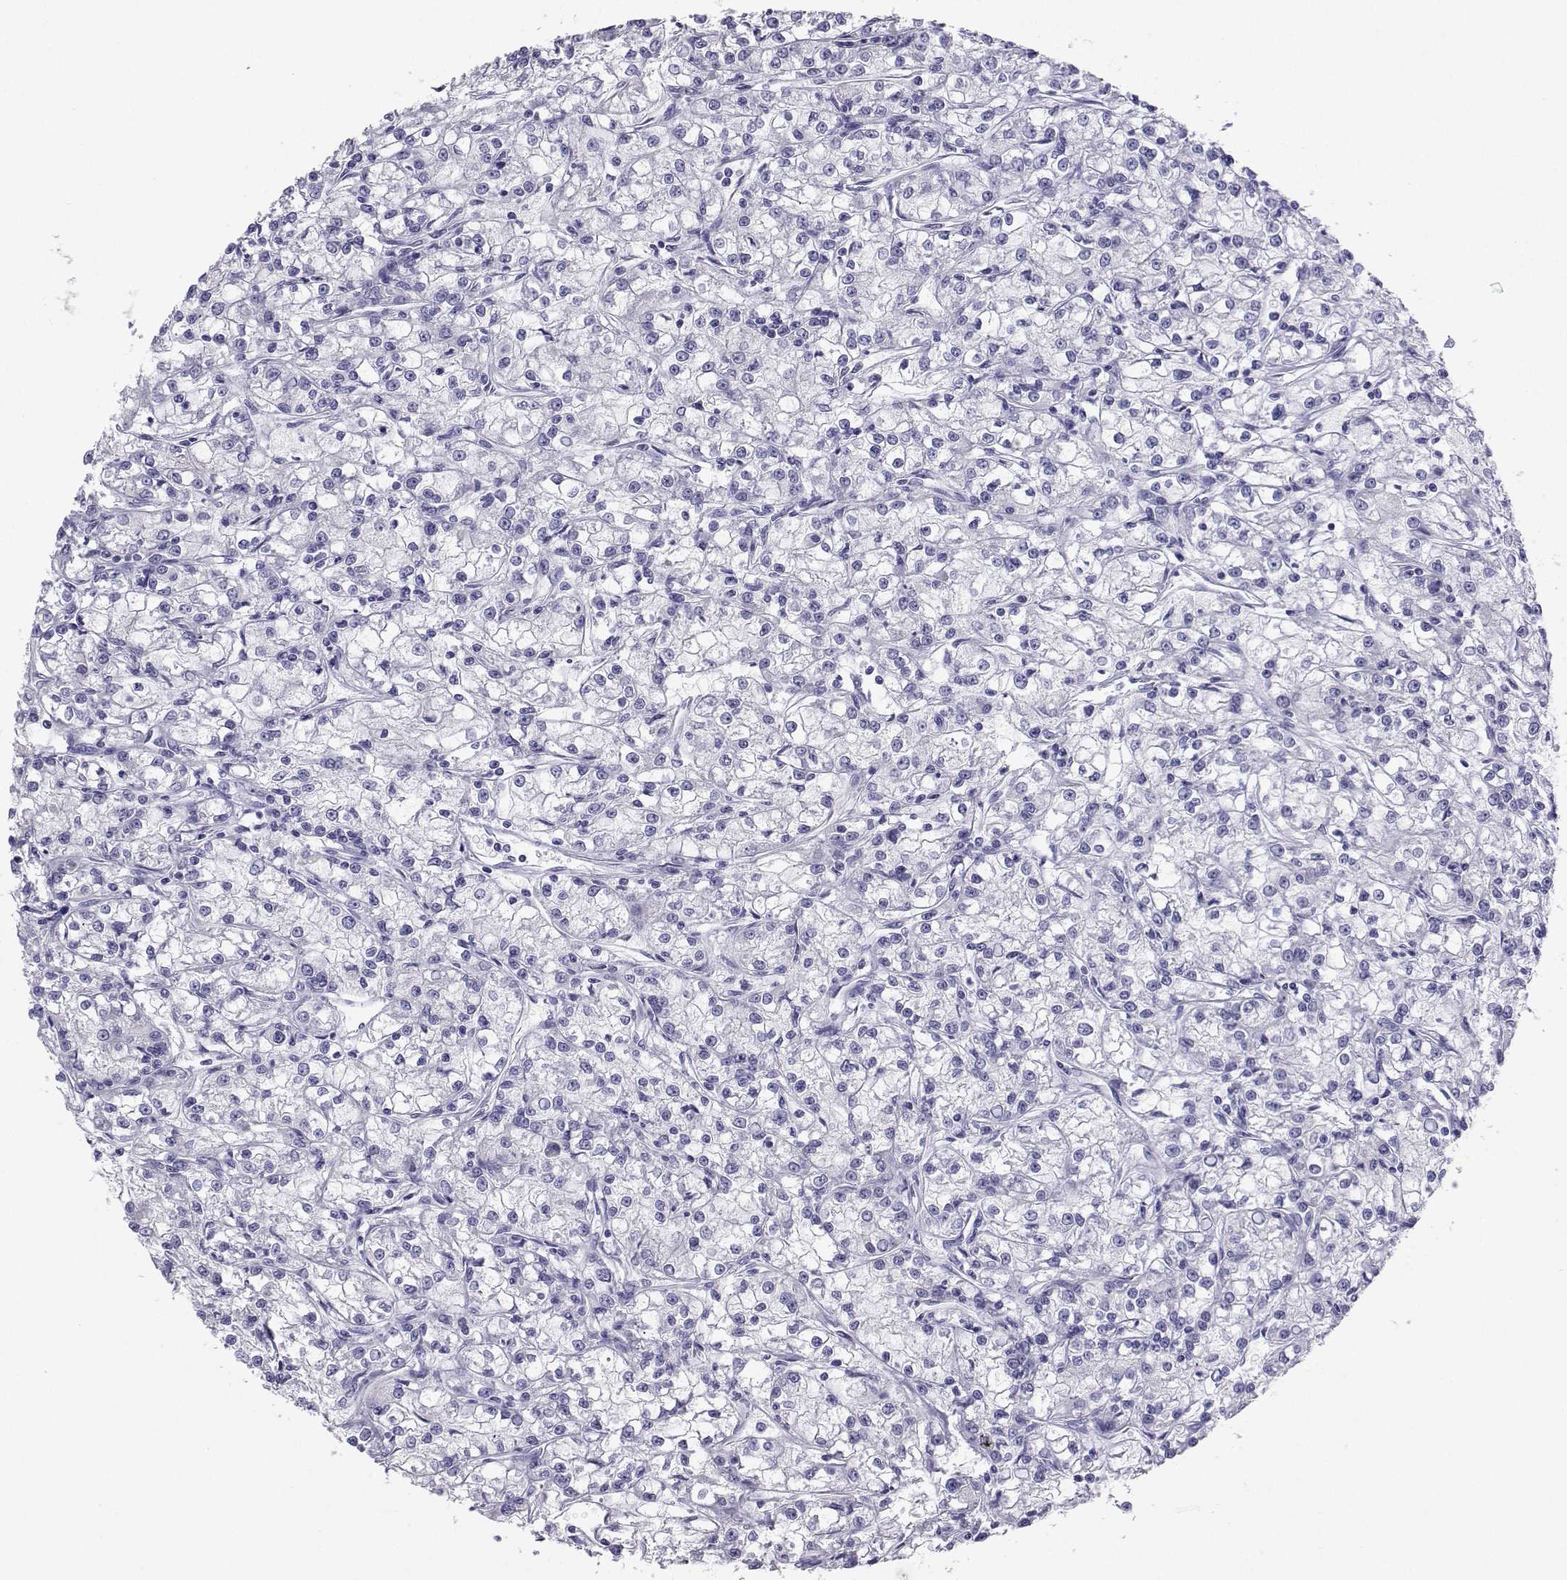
{"staining": {"intensity": "negative", "quantity": "none", "location": "none"}, "tissue": "renal cancer", "cell_type": "Tumor cells", "image_type": "cancer", "snomed": [{"axis": "morphology", "description": "Adenocarcinoma, NOS"}, {"axis": "topography", "description": "Kidney"}], "caption": "Tumor cells show no significant protein staining in adenocarcinoma (renal).", "gene": "PLIN4", "patient": {"sex": "female", "age": 59}}